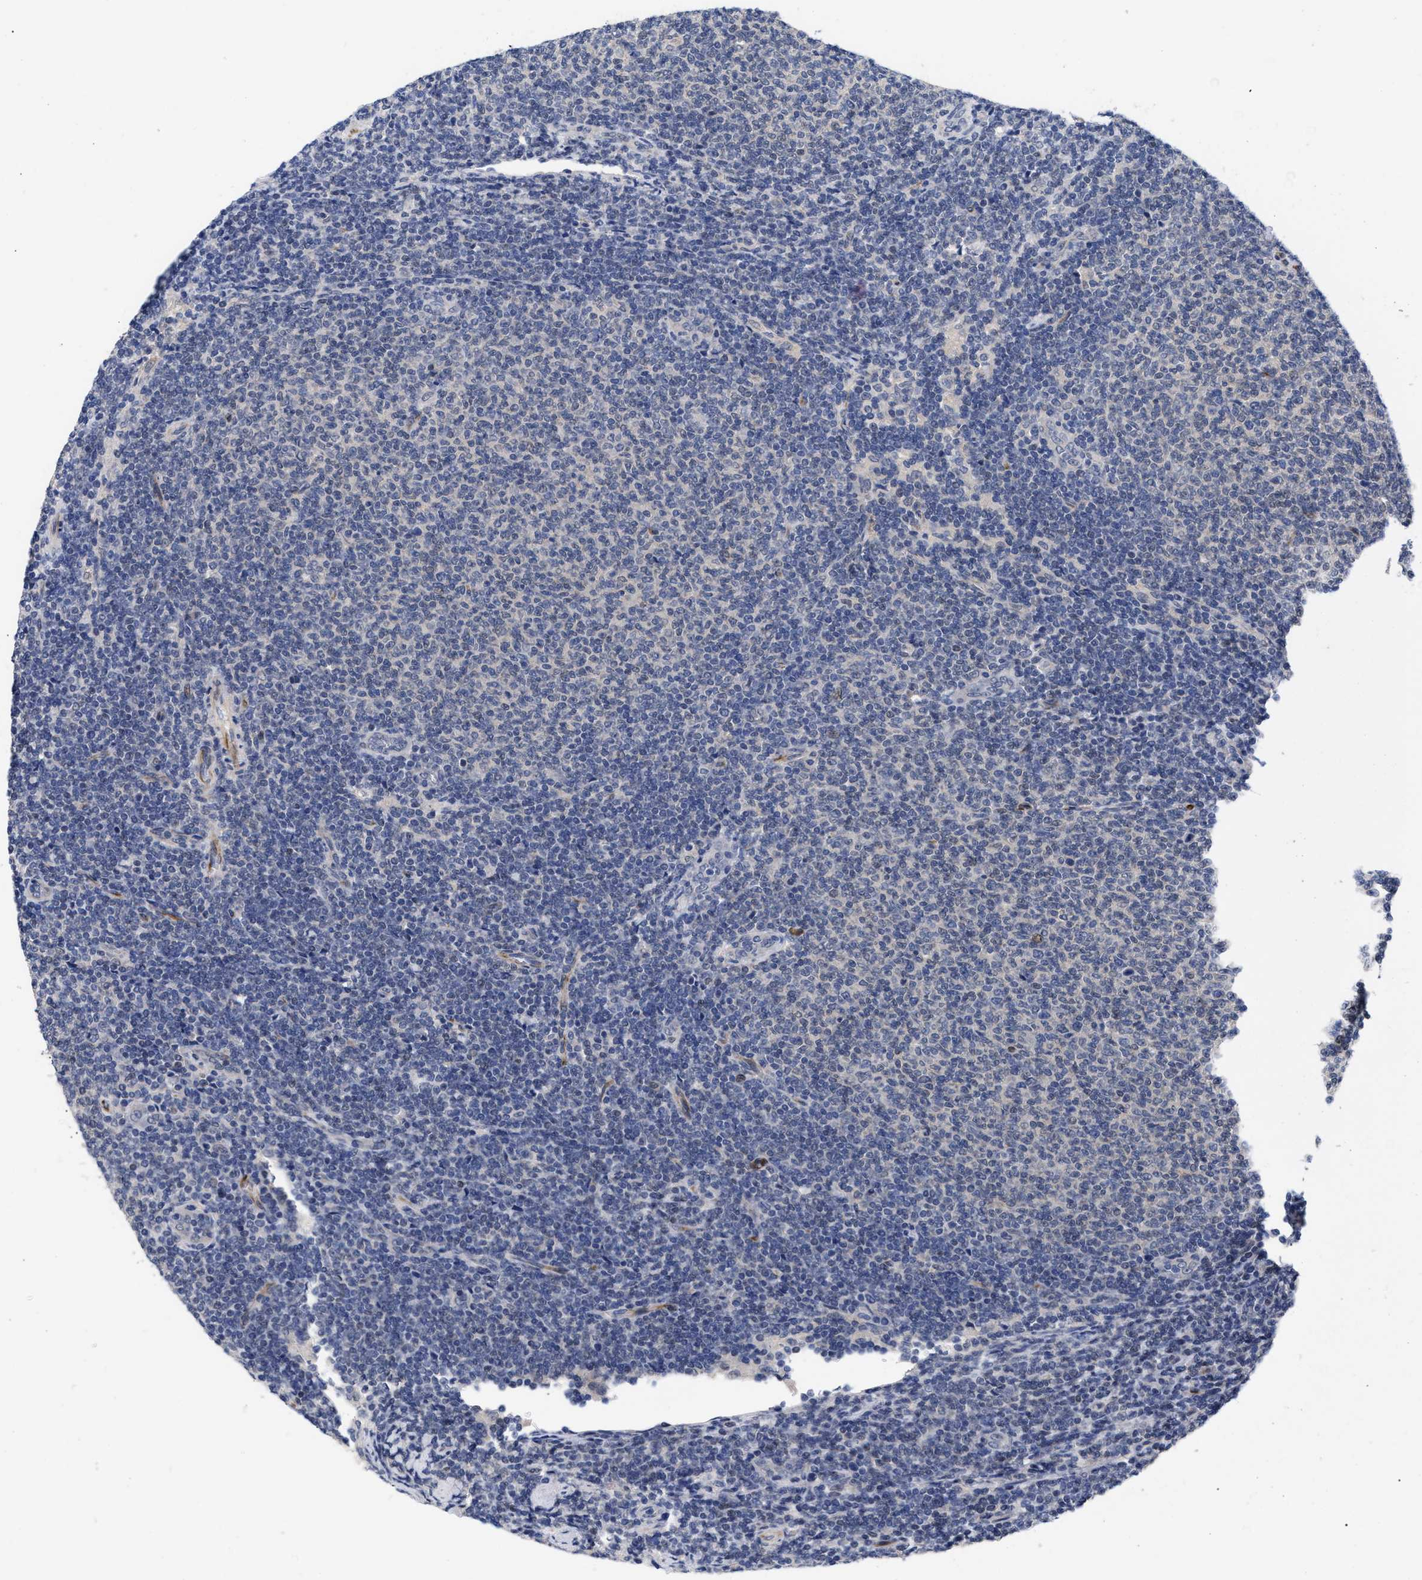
{"staining": {"intensity": "negative", "quantity": "none", "location": "none"}, "tissue": "lymphoma", "cell_type": "Tumor cells", "image_type": "cancer", "snomed": [{"axis": "morphology", "description": "Malignant lymphoma, non-Hodgkin's type, Low grade"}, {"axis": "topography", "description": "Lymph node"}], "caption": "This is a histopathology image of immunohistochemistry staining of lymphoma, which shows no staining in tumor cells.", "gene": "CCN5", "patient": {"sex": "male", "age": 66}}